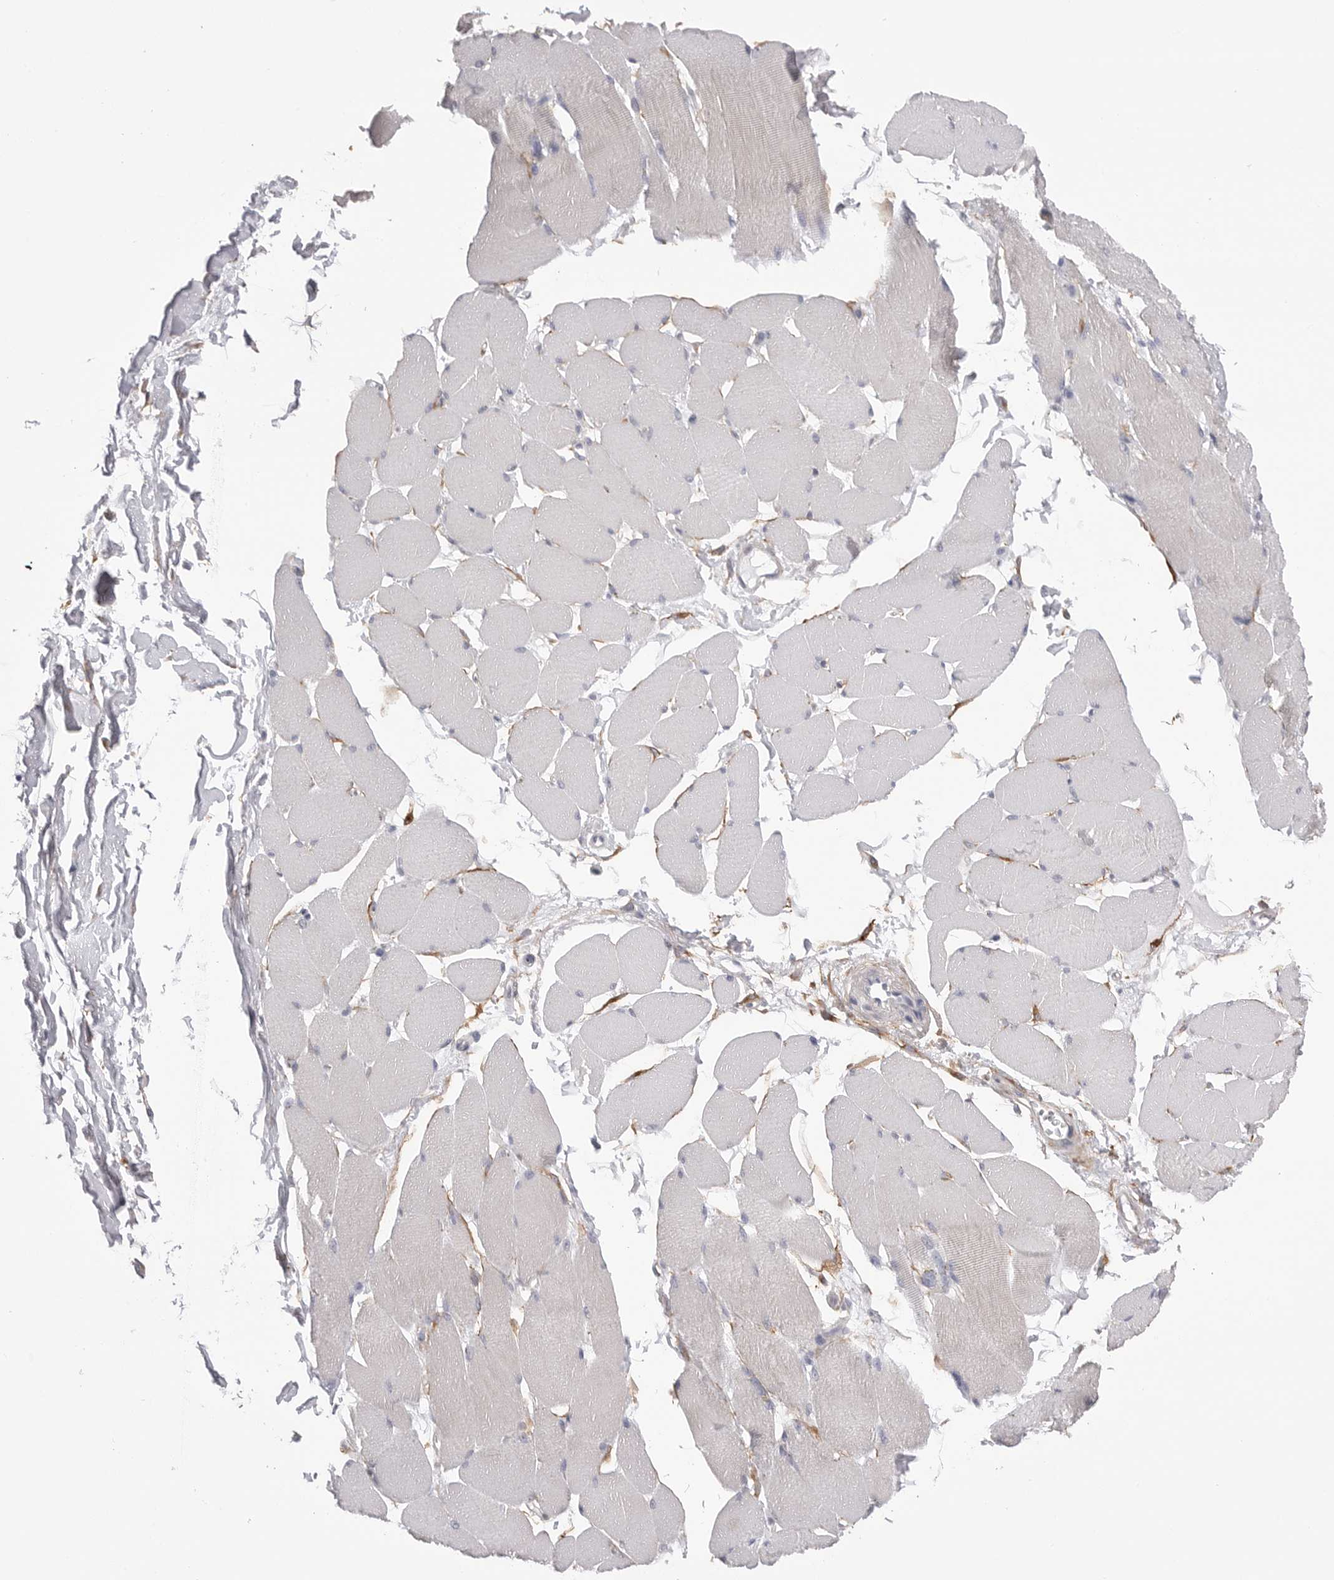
{"staining": {"intensity": "negative", "quantity": "none", "location": "none"}, "tissue": "skeletal muscle", "cell_type": "Myocytes", "image_type": "normal", "snomed": [{"axis": "morphology", "description": "Normal tissue, NOS"}, {"axis": "topography", "description": "Skin"}, {"axis": "topography", "description": "Skeletal muscle"}], "caption": "Immunohistochemistry image of benign skeletal muscle: human skeletal muscle stained with DAB reveals no significant protein staining in myocytes. (DAB immunohistochemistry (IHC) visualized using brightfield microscopy, high magnification).", "gene": "AKAP12", "patient": {"sex": "male", "age": 83}}